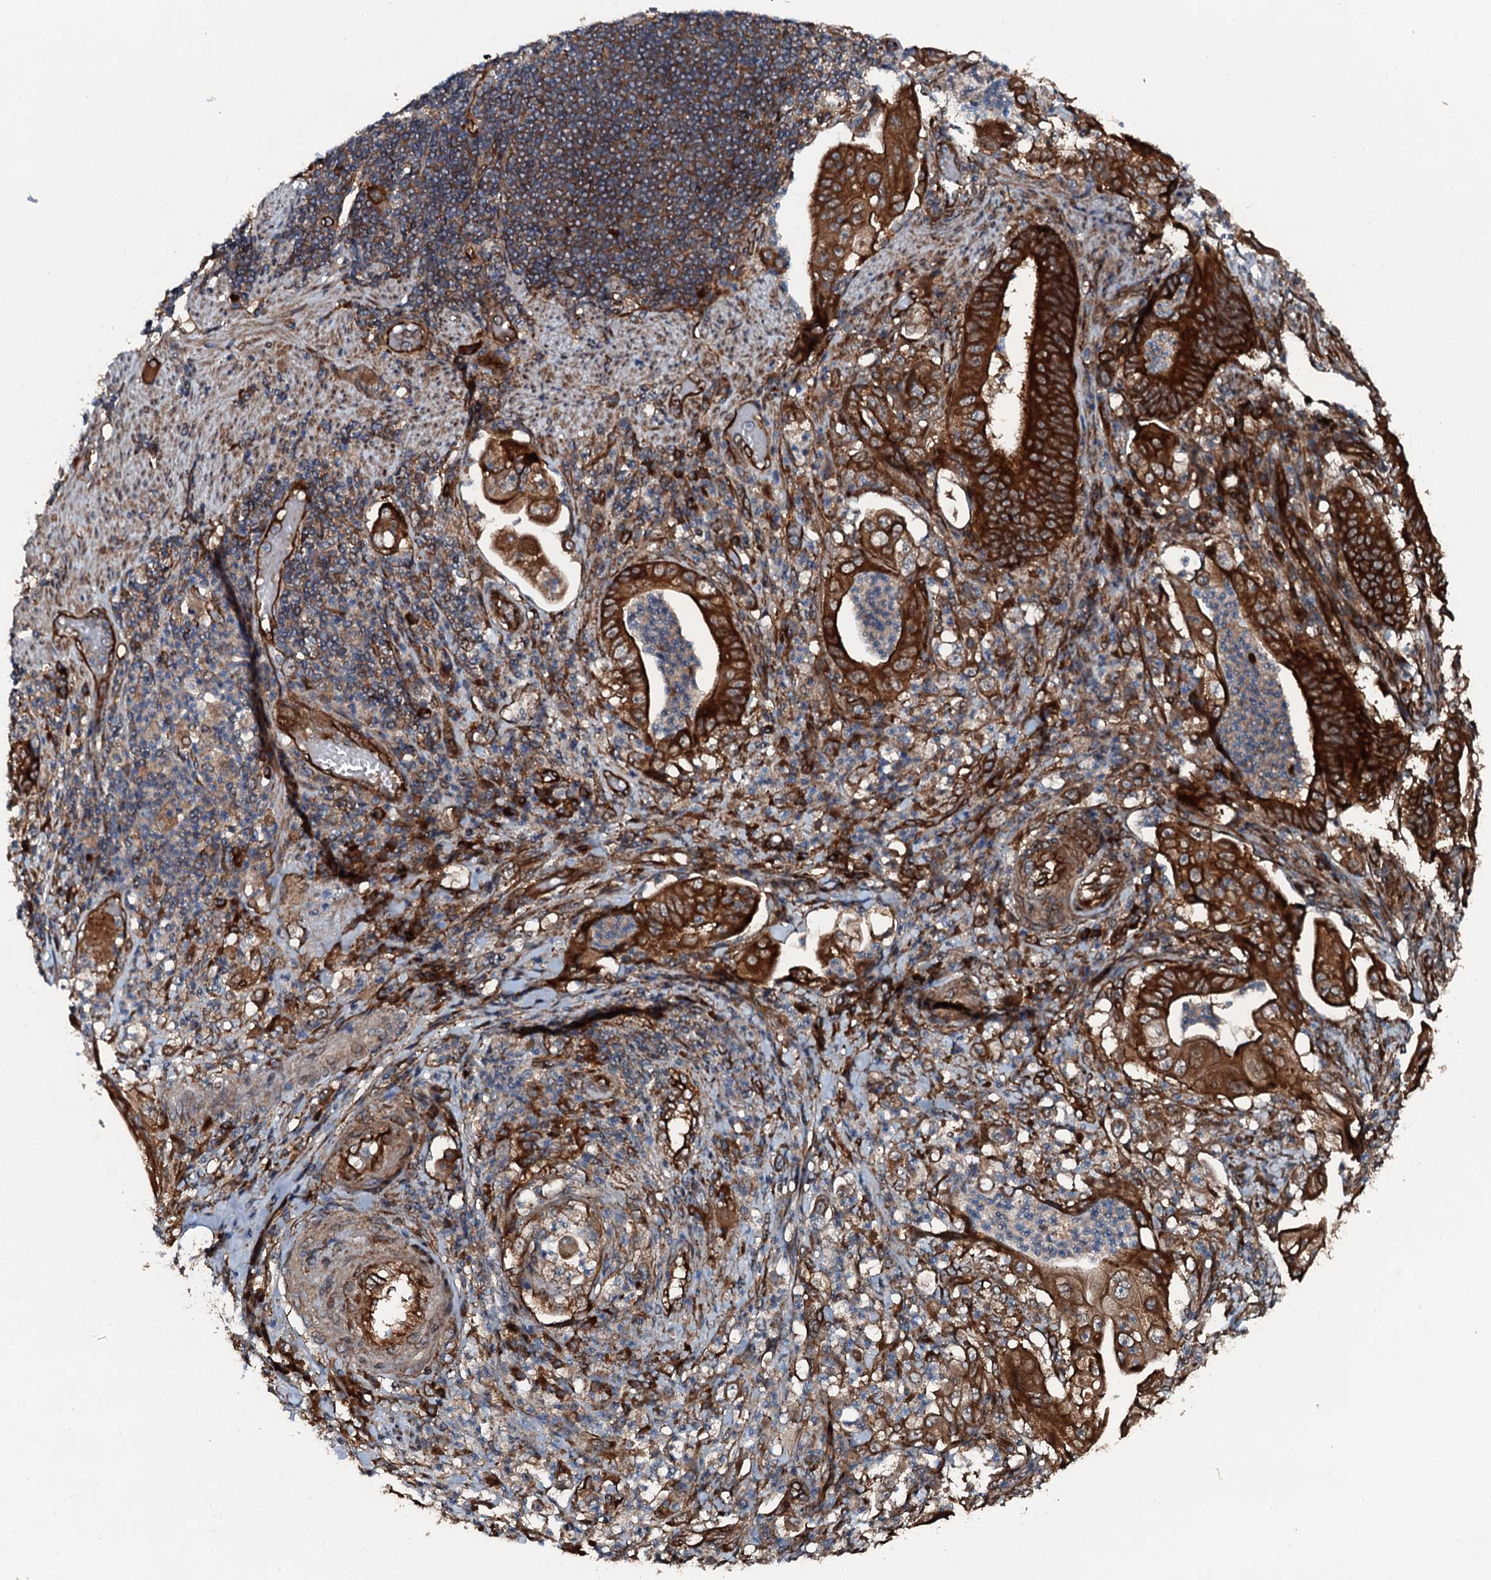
{"staining": {"intensity": "strong", "quantity": ">75%", "location": "cytoplasmic/membranous"}, "tissue": "stomach cancer", "cell_type": "Tumor cells", "image_type": "cancer", "snomed": [{"axis": "morphology", "description": "Adenocarcinoma, NOS"}, {"axis": "topography", "description": "Stomach"}], "caption": "A photomicrograph showing strong cytoplasmic/membranous staining in about >75% of tumor cells in stomach cancer, as visualized by brown immunohistochemical staining.", "gene": "FLYWCH1", "patient": {"sex": "female", "age": 73}}